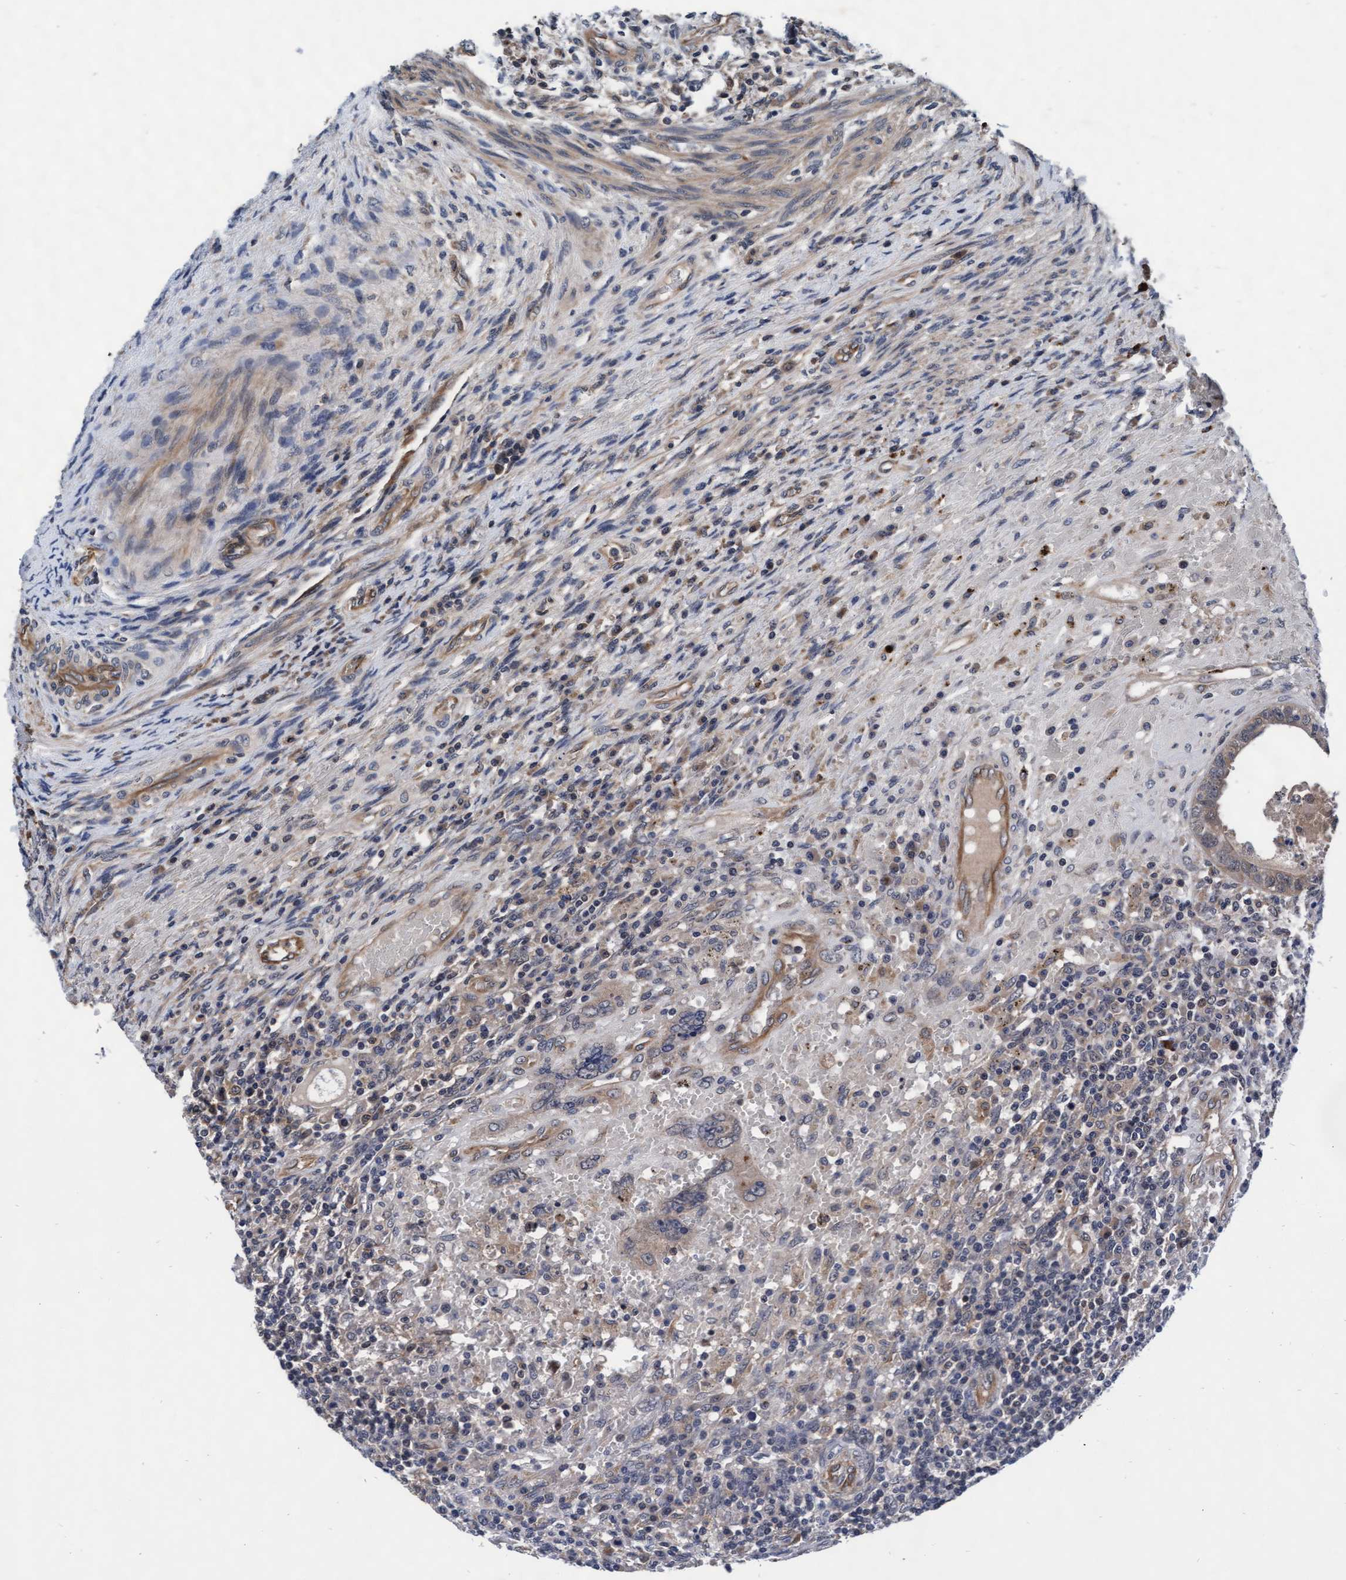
{"staining": {"intensity": "weak", "quantity": ">75%", "location": "cytoplasmic/membranous,nuclear"}, "tissue": "testis cancer", "cell_type": "Tumor cells", "image_type": "cancer", "snomed": [{"axis": "morphology", "description": "Carcinoma, Embryonal, NOS"}, {"axis": "topography", "description": "Testis"}], "caption": "Immunohistochemistry image of human embryonal carcinoma (testis) stained for a protein (brown), which displays low levels of weak cytoplasmic/membranous and nuclear expression in approximately >75% of tumor cells.", "gene": "EFCAB13", "patient": {"sex": "male", "age": 26}}